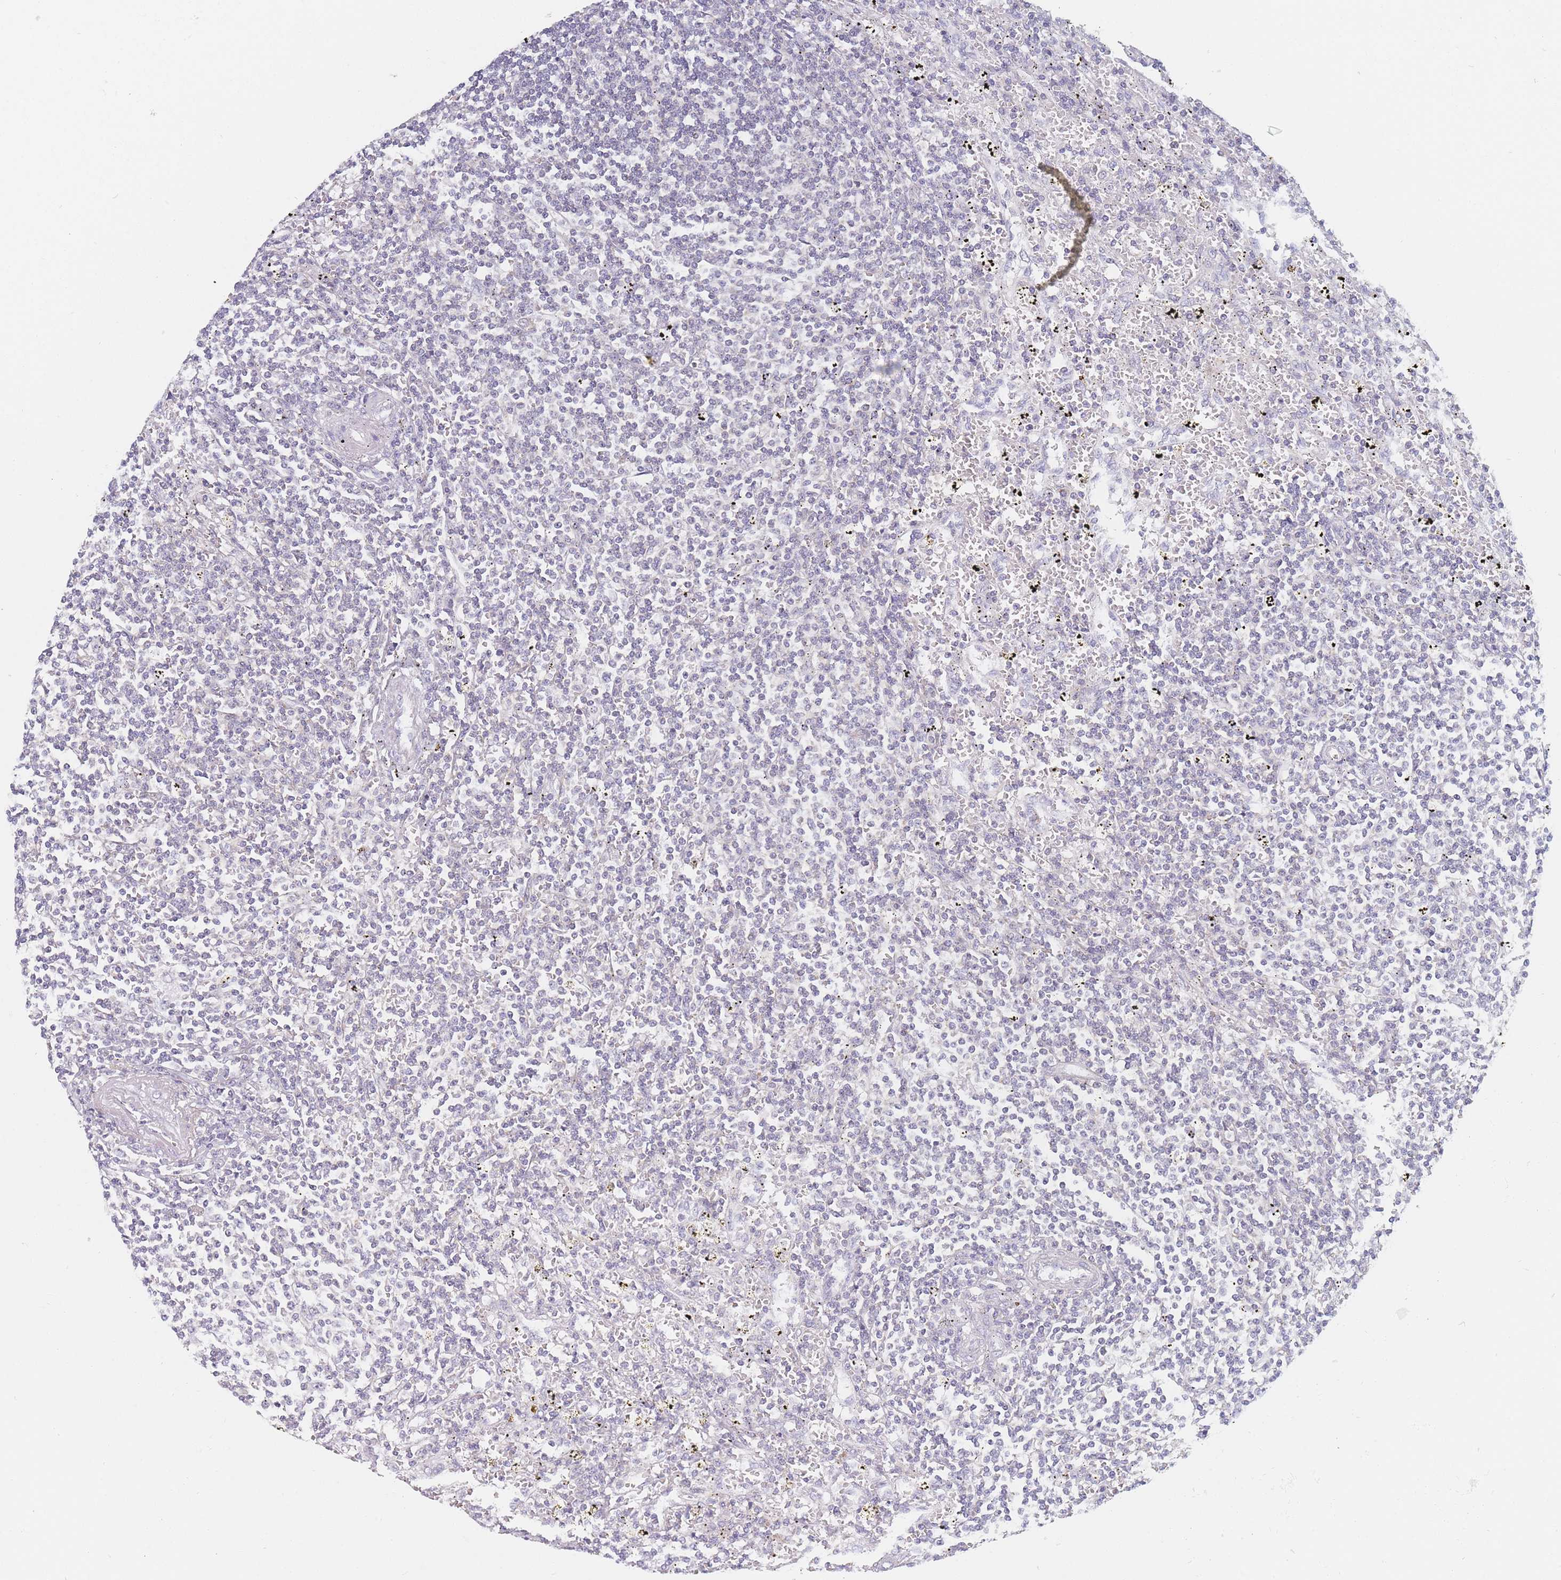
{"staining": {"intensity": "negative", "quantity": "none", "location": "none"}, "tissue": "lymphoma", "cell_type": "Tumor cells", "image_type": "cancer", "snomed": [{"axis": "morphology", "description": "Malignant lymphoma, non-Hodgkin's type, Low grade"}, {"axis": "topography", "description": "Spleen"}], "caption": "Tumor cells show no significant protein positivity in low-grade malignant lymphoma, non-Hodgkin's type.", "gene": "MAP1S", "patient": {"sex": "male", "age": 76}}